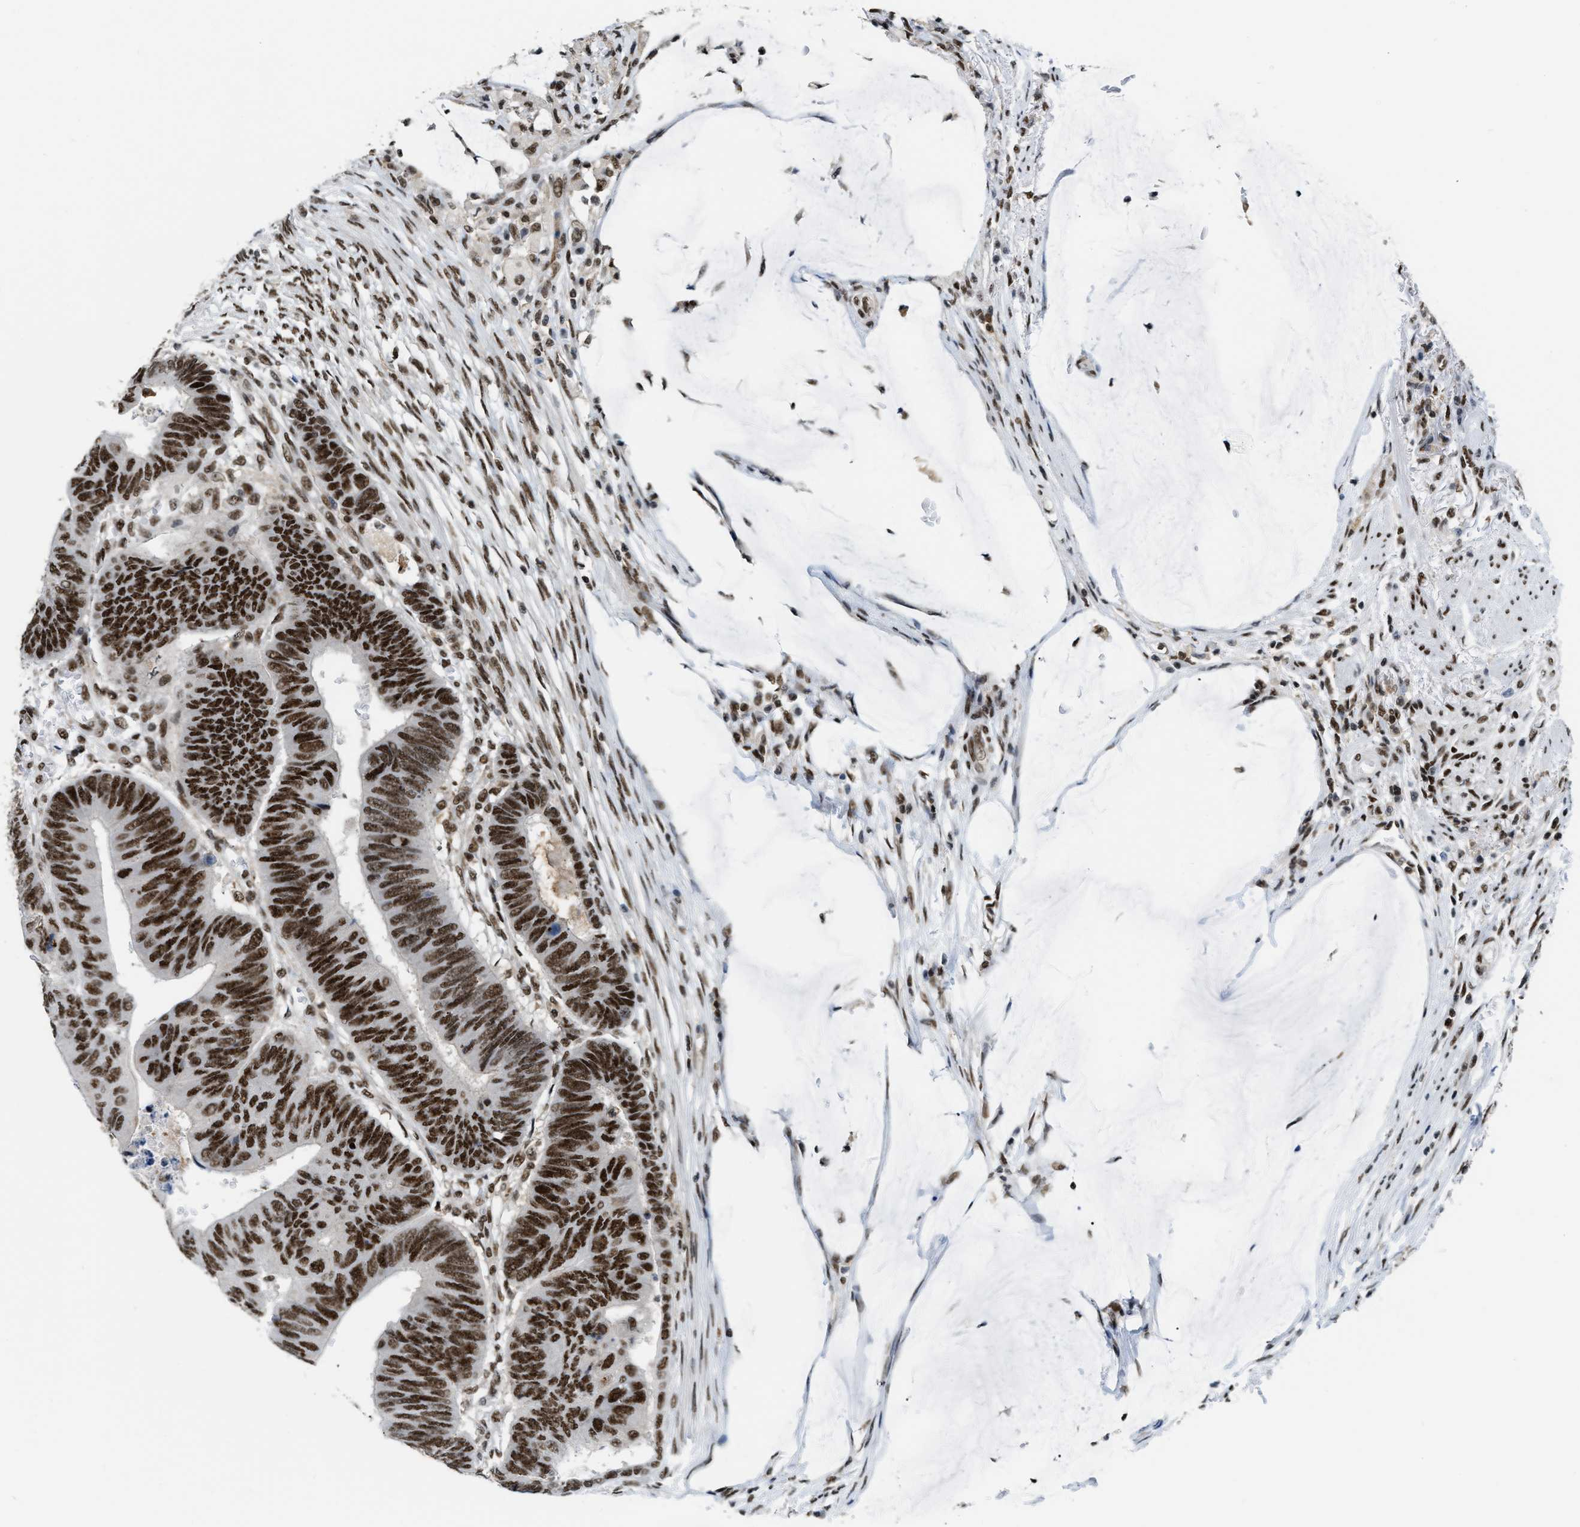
{"staining": {"intensity": "strong", "quantity": ">75%", "location": "nuclear"}, "tissue": "colorectal cancer", "cell_type": "Tumor cells", "image_type": "cancer", "snomed": [{"axis": "morphology", "description": "Normal tissue, NOS"}, {"axis": "morphology", "description": "Adenocarcinoma, NOS"}, {"axis": "topography", "description": "Rectum"}, {"axis": "topography", "description": "Peripheral nerve tissue"}], "caption": "Protein analysis of colorectal adenocarcinoma tissue demonstrates strong nuclear positivity in approximately >75% of tumor cells.", "gene": "NUMA1", "patient": {"sex": "male", "age": 92}}